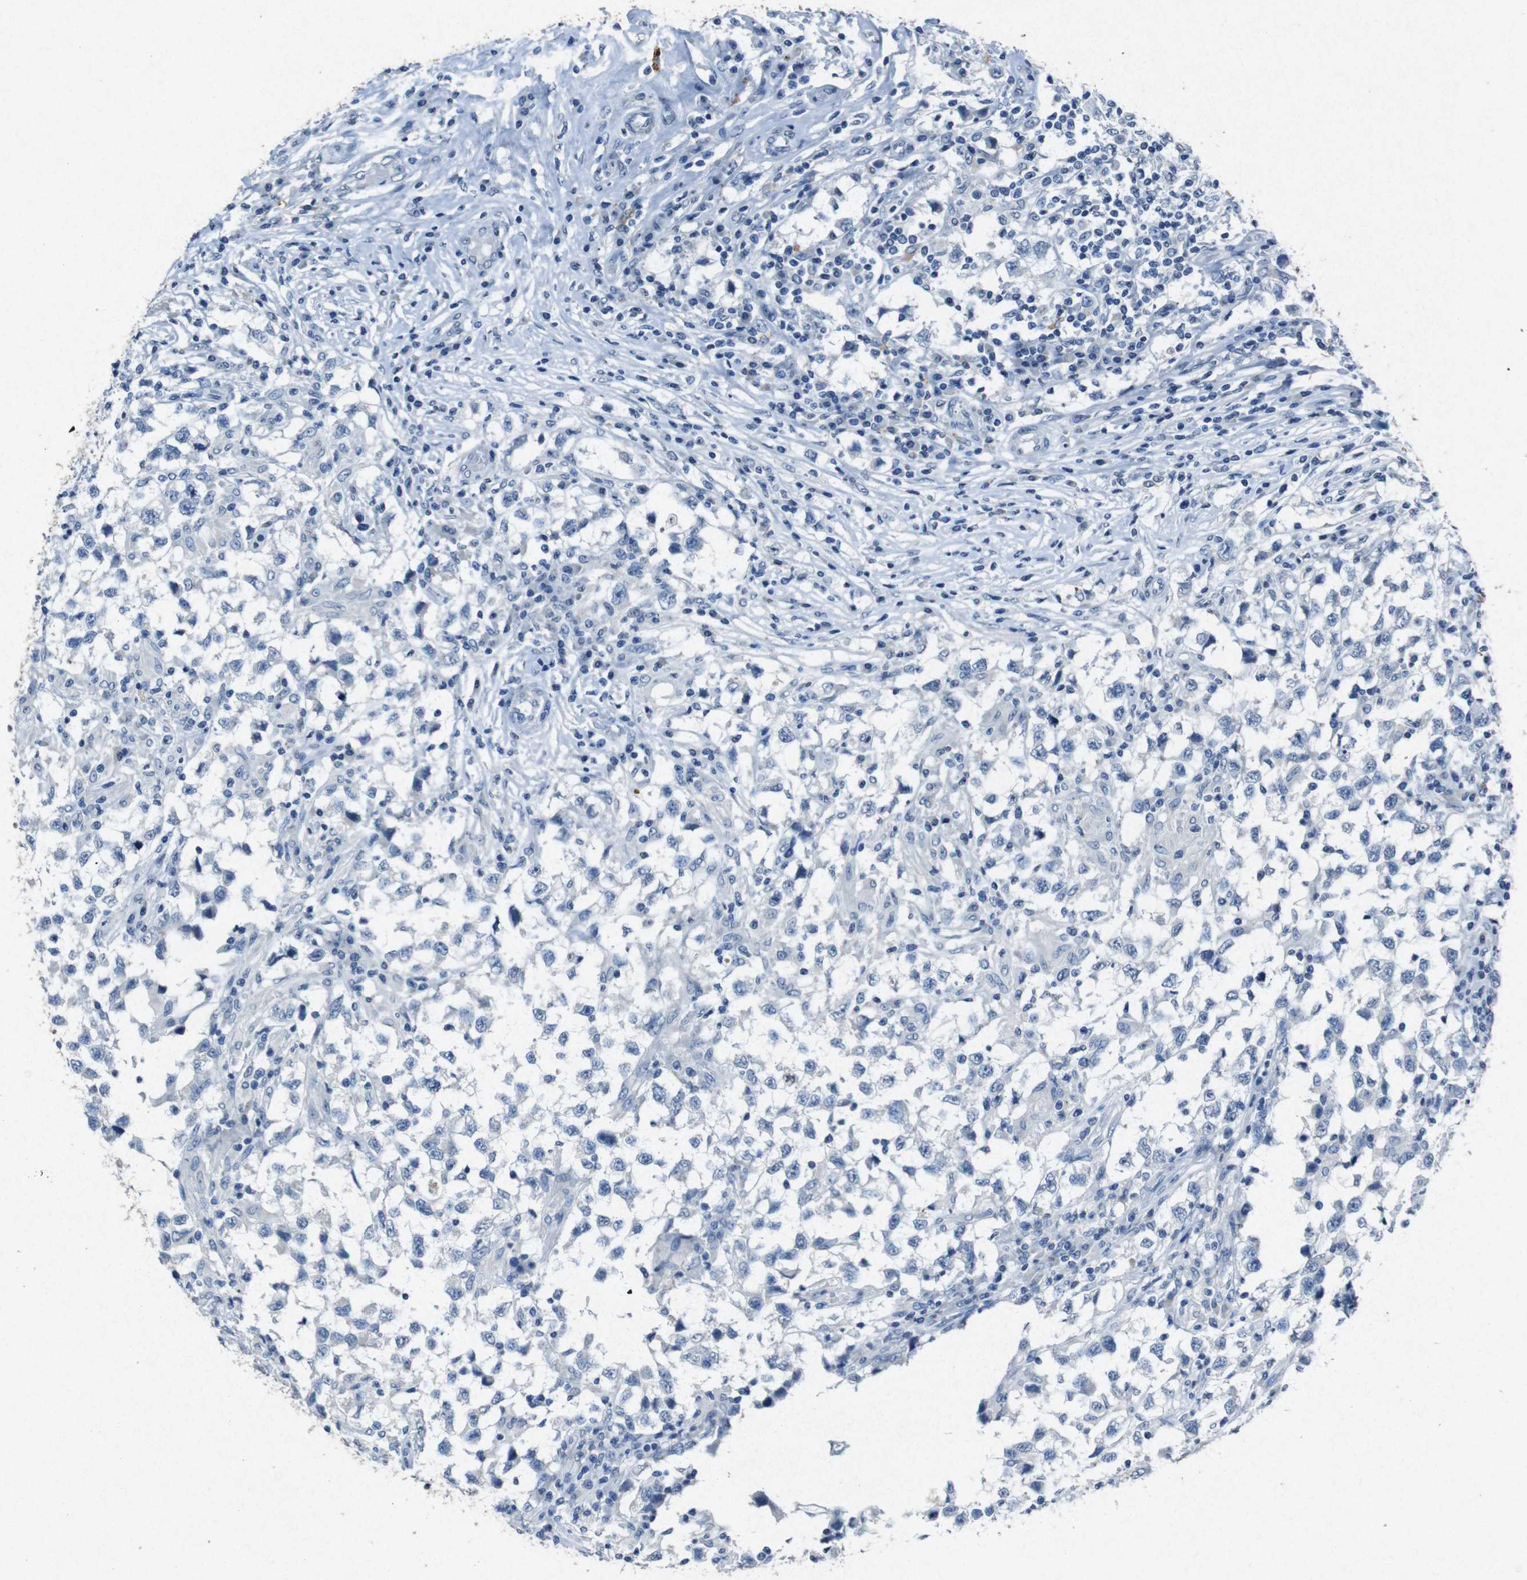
{"staining": {"intensity": "negative", "quantity": "none", "location": "none"}, "tissue": "testis cancer", "cell_type": "Tumor cells", "image_type": "cancer", "snomed": [{"axis": "morphology", "description": "Carcinoma, Embryonal, NOS"}, {"axis": "topography", "description": "Testis"}], "caption": "This is a image of immunohistochemistry (IHC) staining of embryonal carcinoma (testis), which shows no expression in tumor cells.", "gene": "STBD1", "patient": {"sex": "male", "age": 21}}